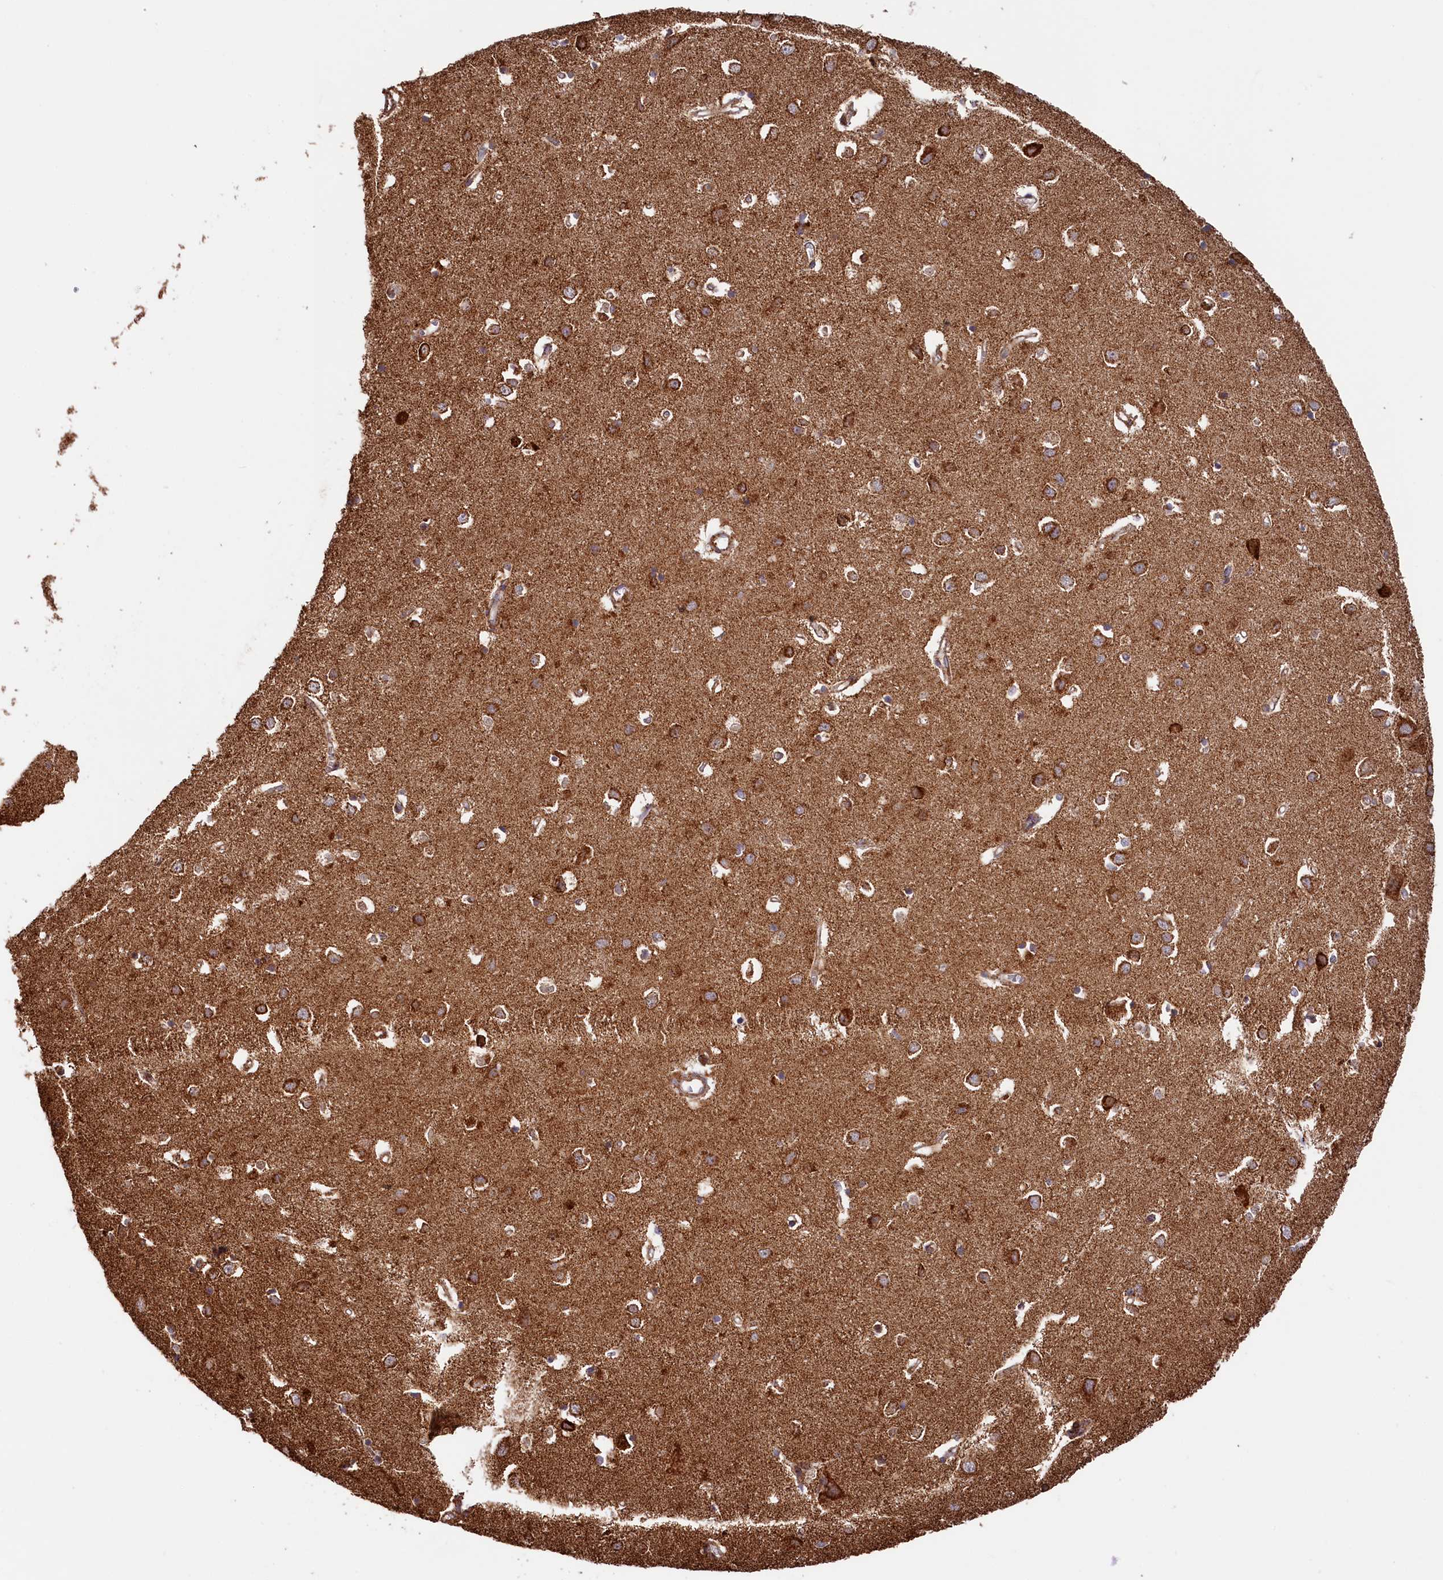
{"staining": {"intensity": "moderate", "quantity": ">75%", "location": "cytoplasmic/membranous"}, "tissue": "cerebral cortex", "cell_type": "Endothelial cells", "image_type": "normal", "snomed": [{"axis": "morphology", "description": "Normal tissue, NOS"}, {"axis": "topography", "description": "Cerebral cortex"}], "caption": "IHC of normal cerebral cortex demonstrates medium levels of moderate cytoplasmic/membranous expression in about >75% of endothelial cells.", "gene": "MACROD1", "patient": {"sex": "female", "age": 64}}